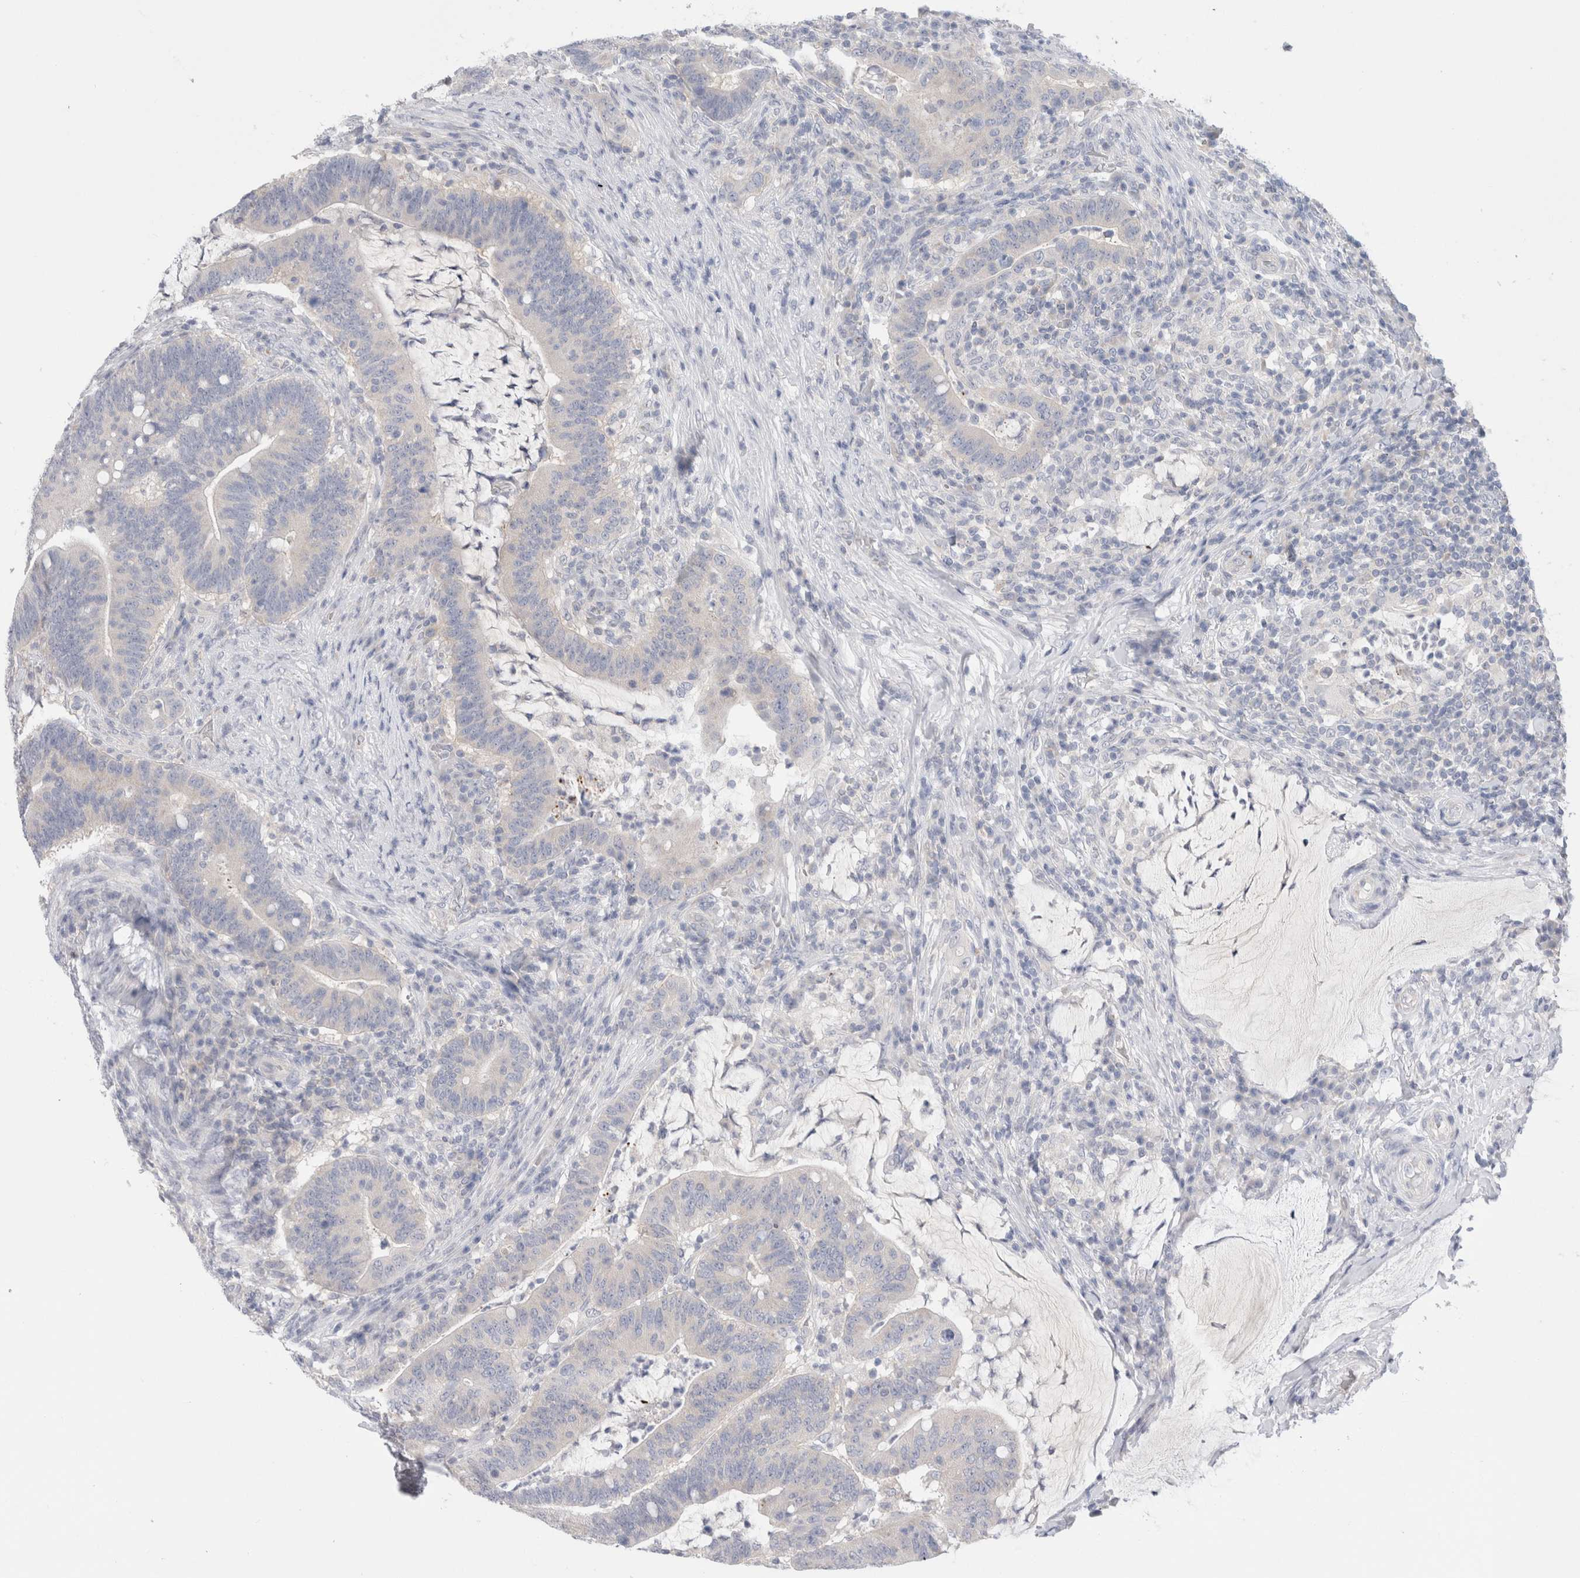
{"staining": {"intensity": "weak", "quantity": "<25%", "location": "cytoplasmic/membranous"}, "tissue": "colorectal cancer", "cell_type": "Tumor cells", "image_type": "cancer", "snomed": [{"axis": "morphology", "description": "Normal tissue, NOS"}, {"axis": "morphology", "description": "Adenocarcinoma, NOS"}, {"axis": "topography", "description": "Colon"}], "caption": "Tumor cells are negative for brown protein staining in colorectal cancer.", "gene": "NDOR1", "patient": {"sex": "female", "age": 66}}